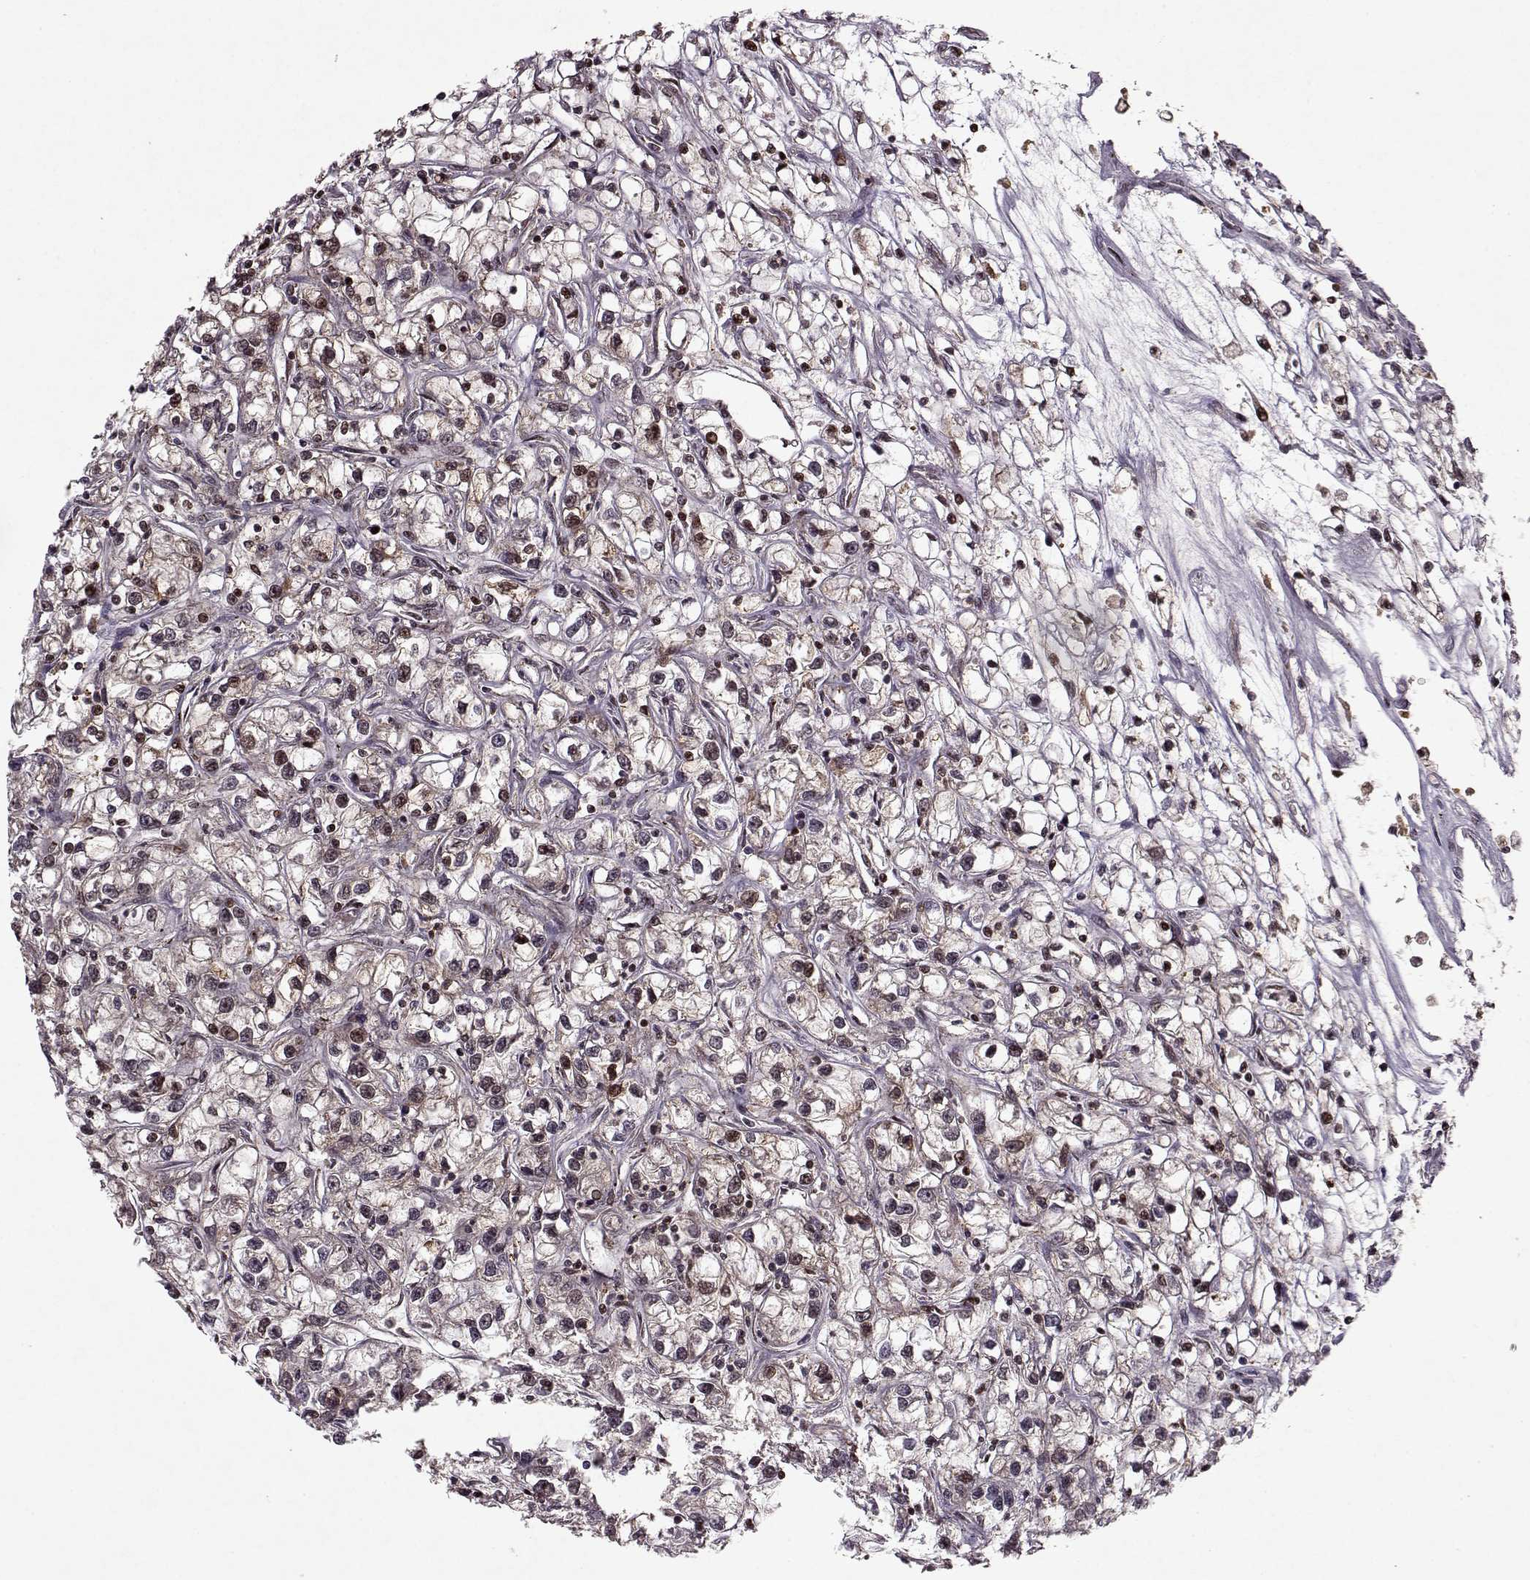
{"staining": {"intensity": "moderate", "quantity": ">75%", "location": "cytoplasmic/membranous,nuclear"}, "tissue": "renal cancer", "cell_type": "Tumor cells", "image_type": "cancer", "snomed": [{"axis": "morphology", "description": "Adenocarcinoma, NOS"}, {"axis": "topography", "description": "Kidney"}], "caption": "This is a histology image of immunohistochemistry staining of renal cancer, which shows moderate positivity in the cytoplasmic/membranous and nuclear of tumor cells.", "gene": "PSMA7", "patient": {"sex": "female", "age": 59}}